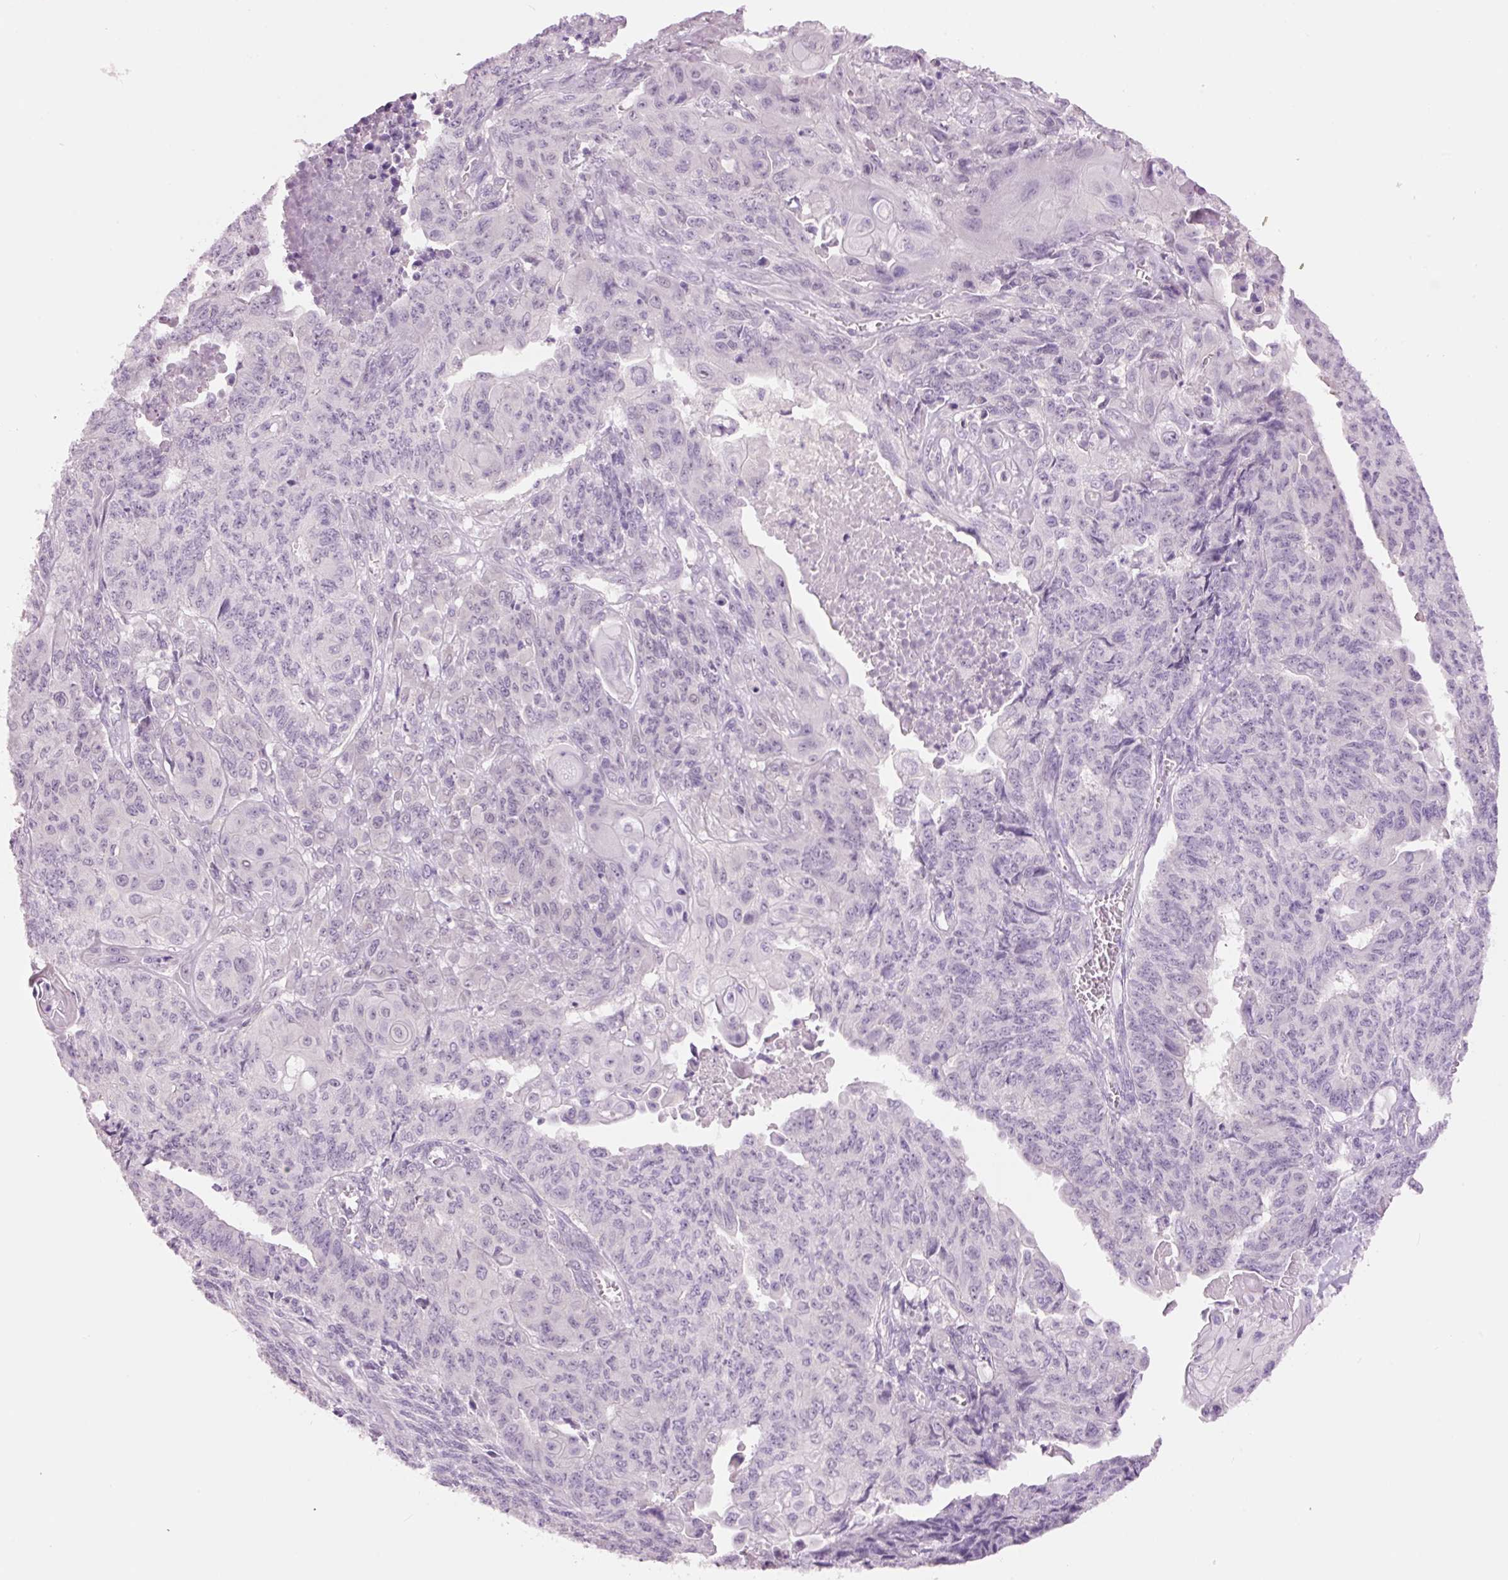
{"staining": {"intensity": "negative", "quantity": "none", "location": "none"}, "tissue": "endometrial cancer", "cell_type": "Tumor cells", "image_type": "cancer", "snomed": [{"axis": "morphology", "description": "Adenocarcinoma, NOS"}, {"axis": "topography", "description": "Endometrium"}], "caption": "This is an immunohistochemistry histopathology image of human endometrial cancer (adenocarcinoma). There is no expression in tumor cells.", "gene": "GCG", "patient": {"sex": "female", "age": 32}}